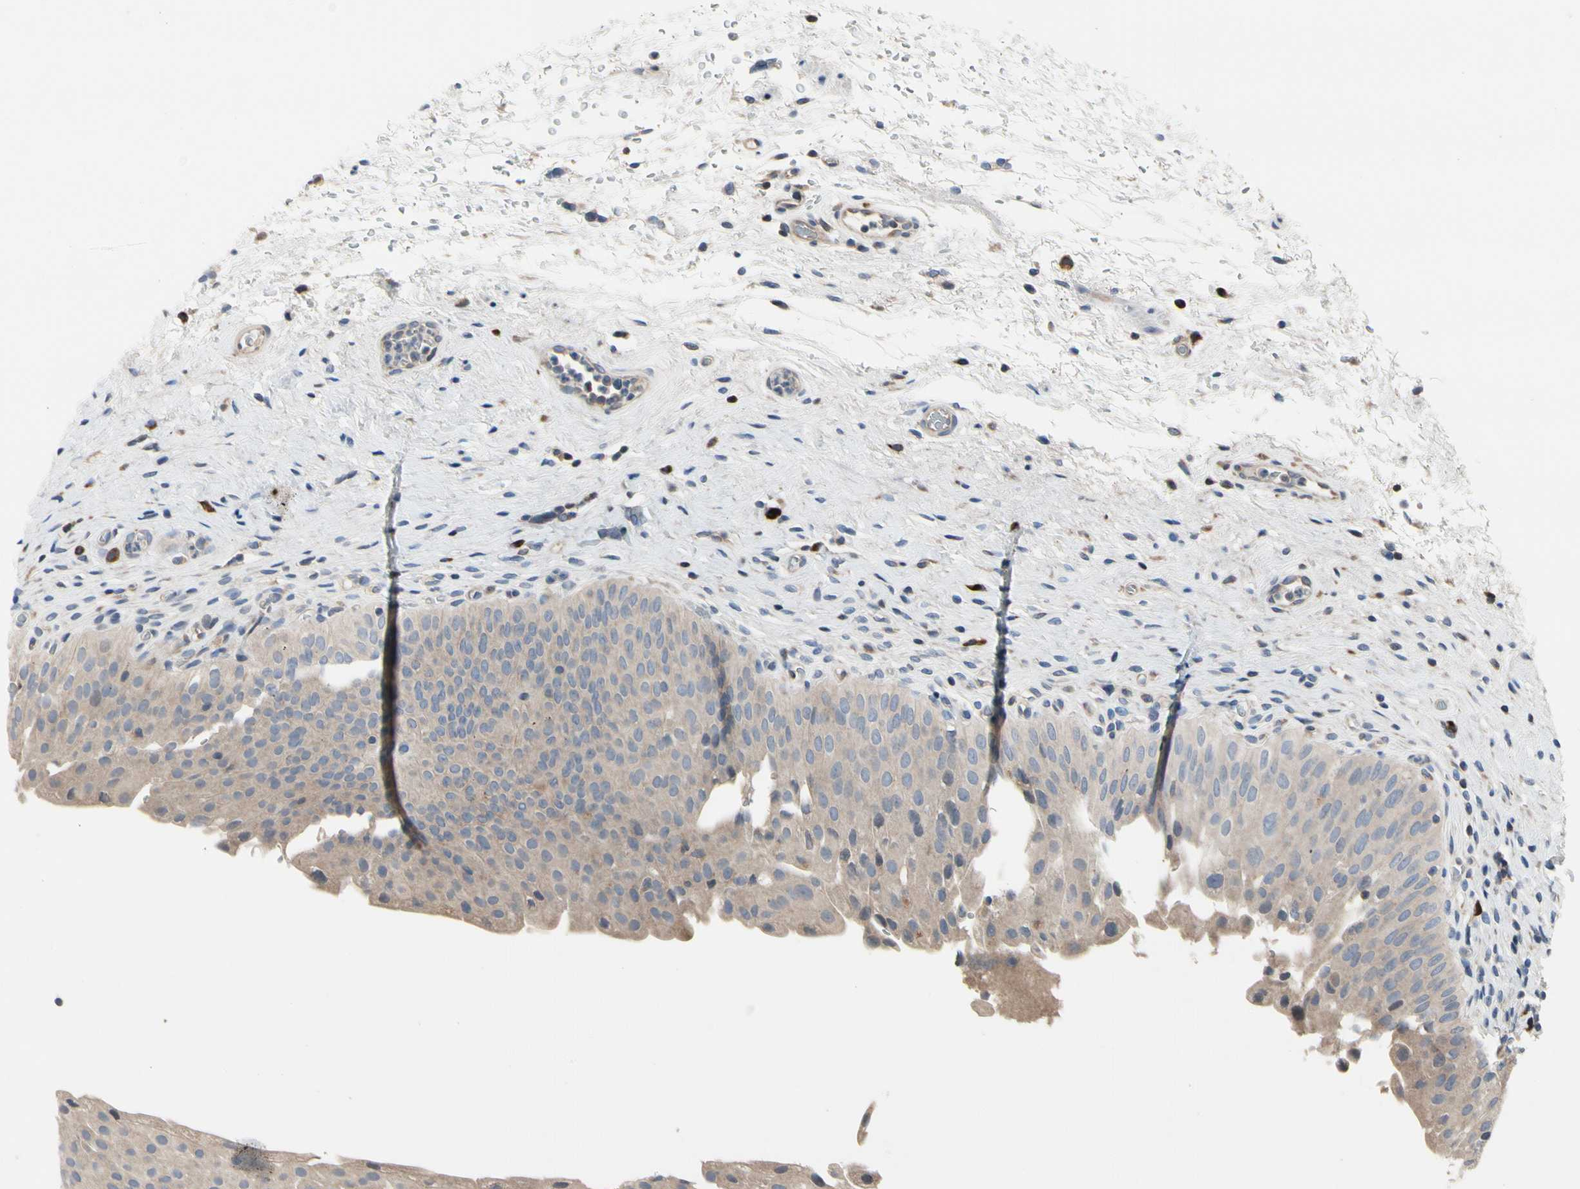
{"staining": {"intensity": "weak", "quantity": ">75%", "location": "cytoplasmic/membranous"}, "tissue": "urinary bladder", "cell_type": "Urothelial cells", "image_type": "normal", "snomed": [{"axis": "morphology", "description": "Normal tissue, NOS"}, {"axis": "morphology", "description": "Urothelial carcinoma, High grade"}, {"axis": "topography", "description": "Urinary bladder"}], "caption": "Weak cytoplasmic/membranous positivity for a protein is seen in approximately >75% of urothelial cells of normal urinary bladder using IHC.", "gene": "MMEL1", "patient": {"sex": "male", "age": 46}}